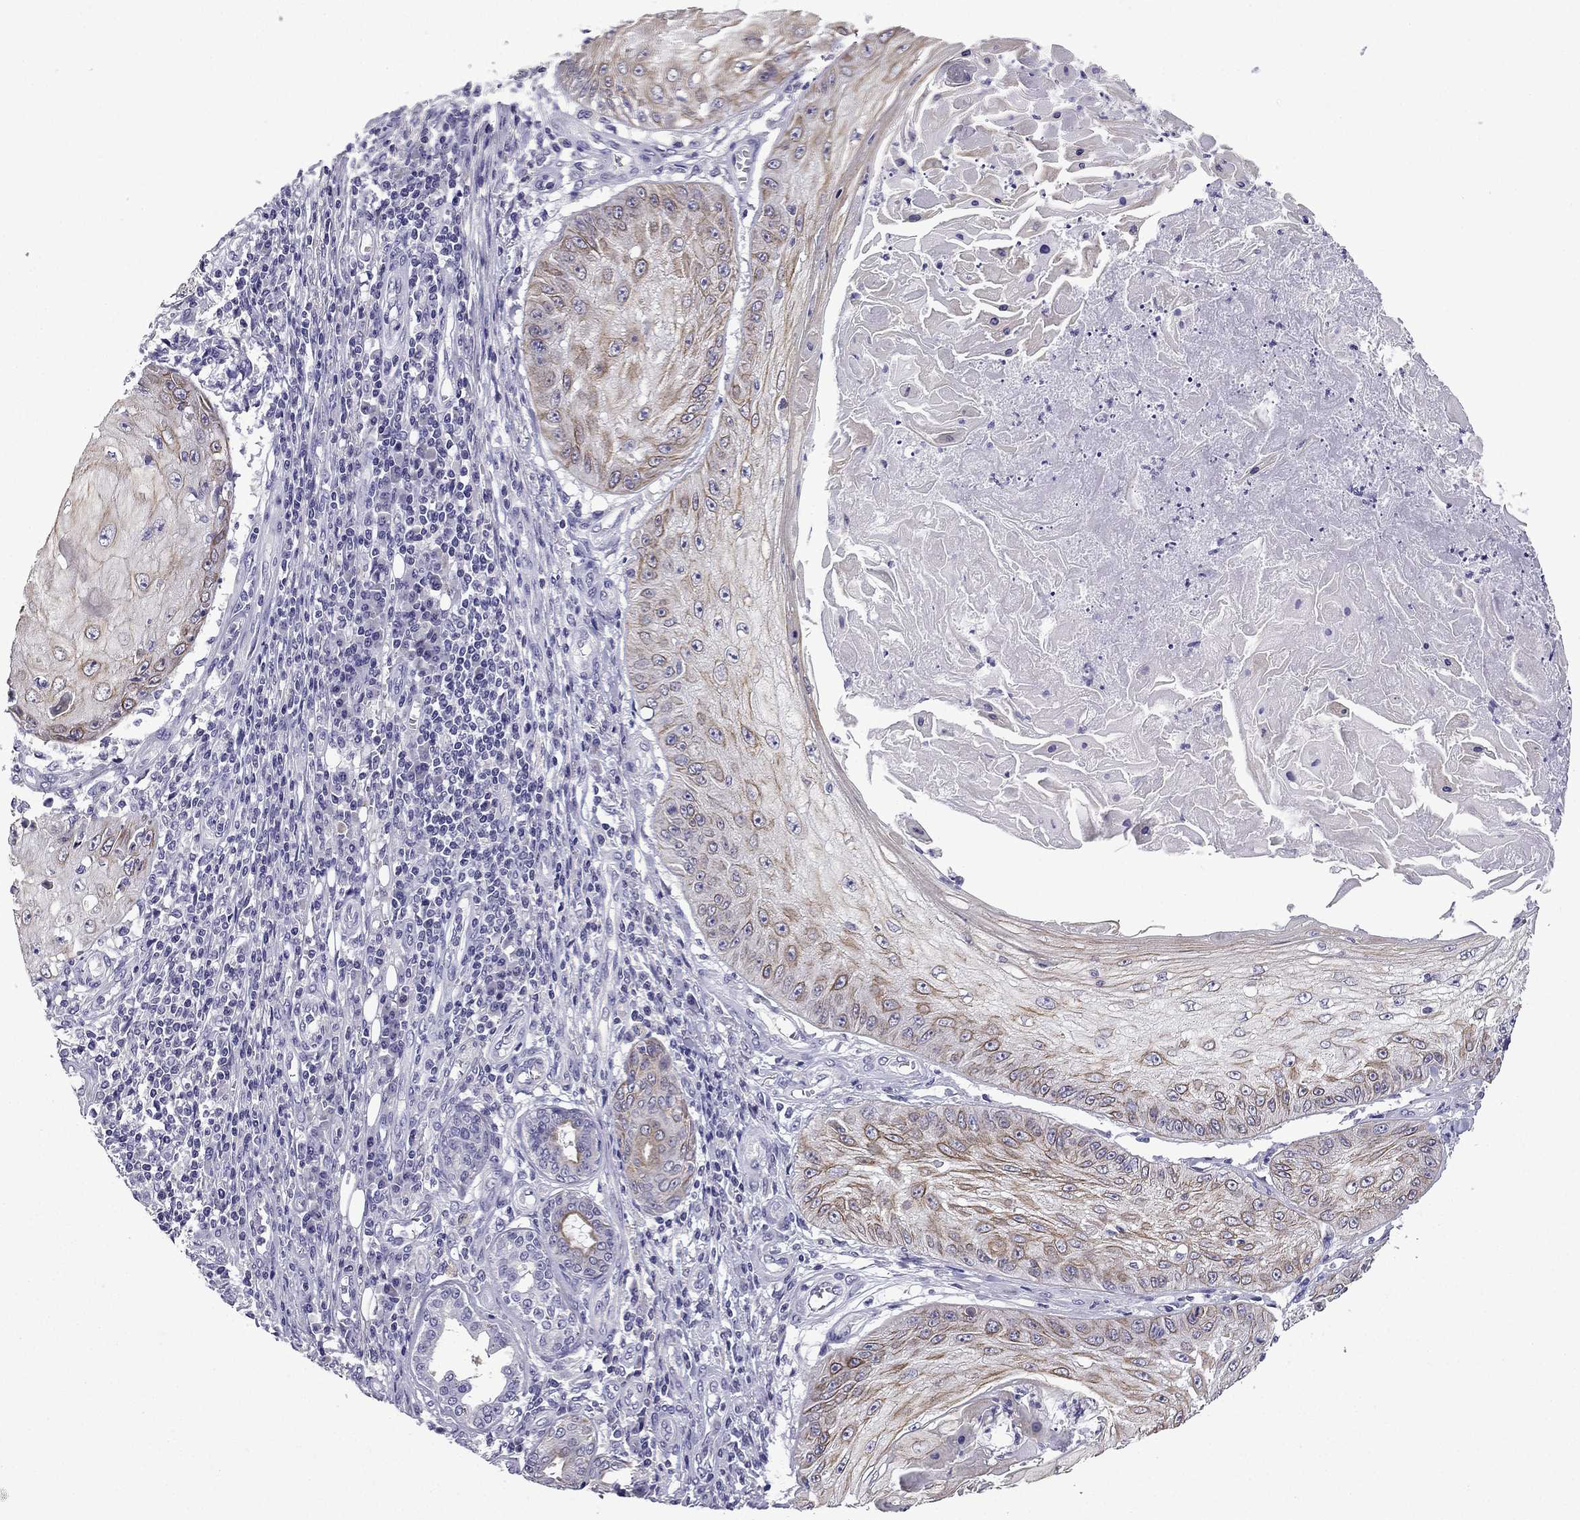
{"staining": {"intensity": "moderate", "quantity": "25%-75%", "location": "cytoplasmic/membranous"}, "tissue": "skin cancer", "cell_type": "Tumor cells", "image_type": "cancer", "snomed": [{"axis": "morphology", "description": "Squamous cell carcinoma, NOS"}, {"axis": "topography", "description": "Skin"}], "caption": "High-power microscopy captured an immunohistochemistry (IHC) image of skin cancer (squamous cell carcinoma), revealing moderate cytoplasmic/membranous positivity in about 25%-75% of tumor cells.", "gene": "TTN", "patient": {"sex": "male", "age": 70}}